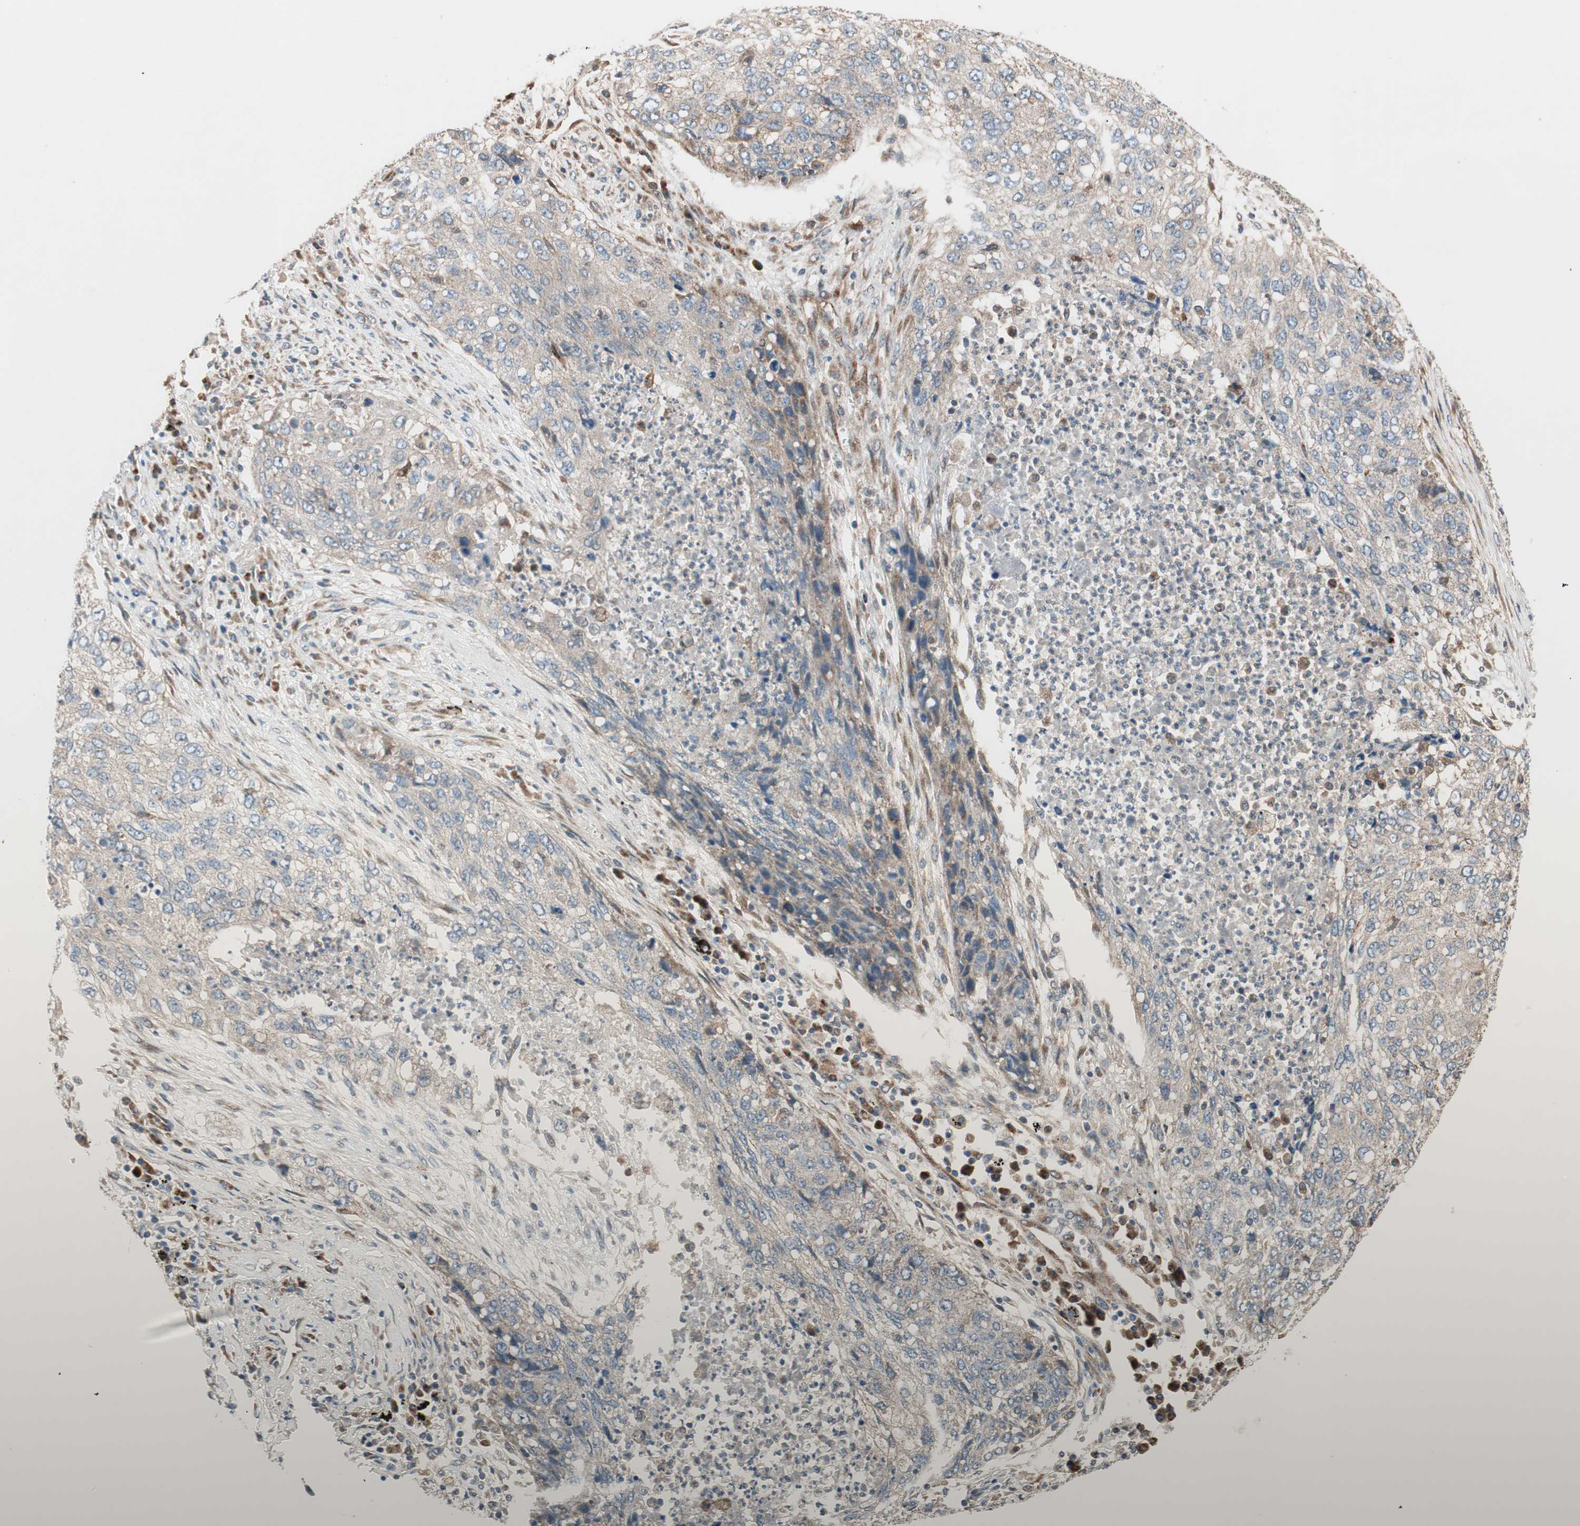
{"staining": {"intensity": "weak", "quantity": ">75%", "location": "cytoplasmic/membranous"}, "tissue": "lung cancer", "cell_type": "Tumor cells", "image_type": "cancer", "snomed": [{"axis": "morphology", "description": "Squamous cell carcinoma, NOS"}, {"axis": "topography", "description": "Lung"}], "caption": "Immunohistochemical staining of lung squamous cell carcinoma demonstrates weak cytoplasmic/membranous protein staining in about >75% of tumor cells.", "gene": "RAB5A", "patient": {"sex": "female", "age": 63}}